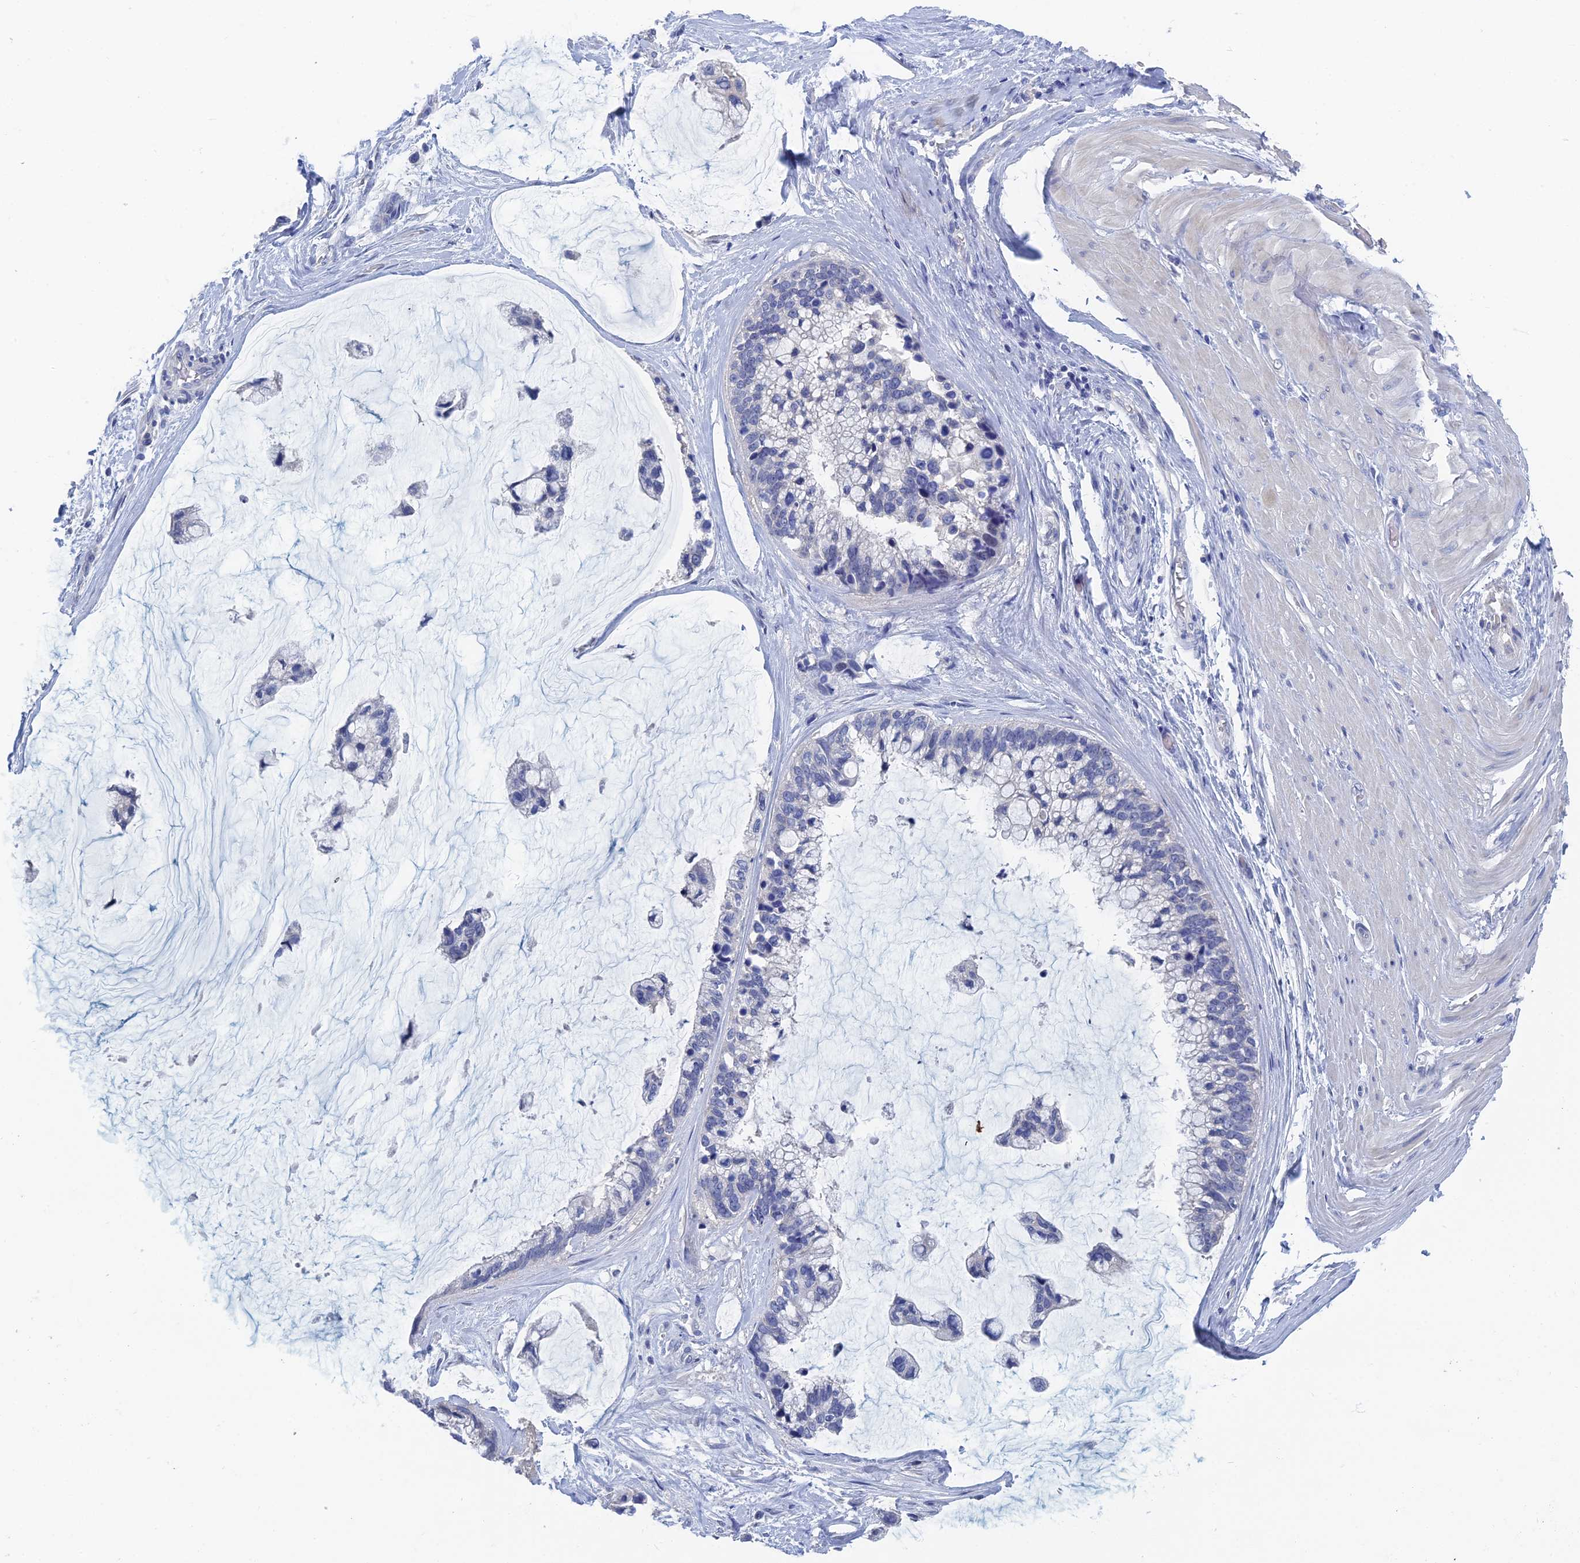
{"staining": {"intensity": "negative", "quantity": "none", "location": "none"}, "tissue": "ovarian cancer", "cell_type": "Tumor cells", "image_type": "cancer", "snomed": [{"axis": "morphology", "description": "Cystadenocarcinoma, mucinous, NOS"}, {"axis": "topography", "description": "Ovary"}], "caption": "Tumor cells are negative for protein expression in human ovarian cancer.", "gene": "GFAP", "patient": {"sex": "female", "age": 39}}